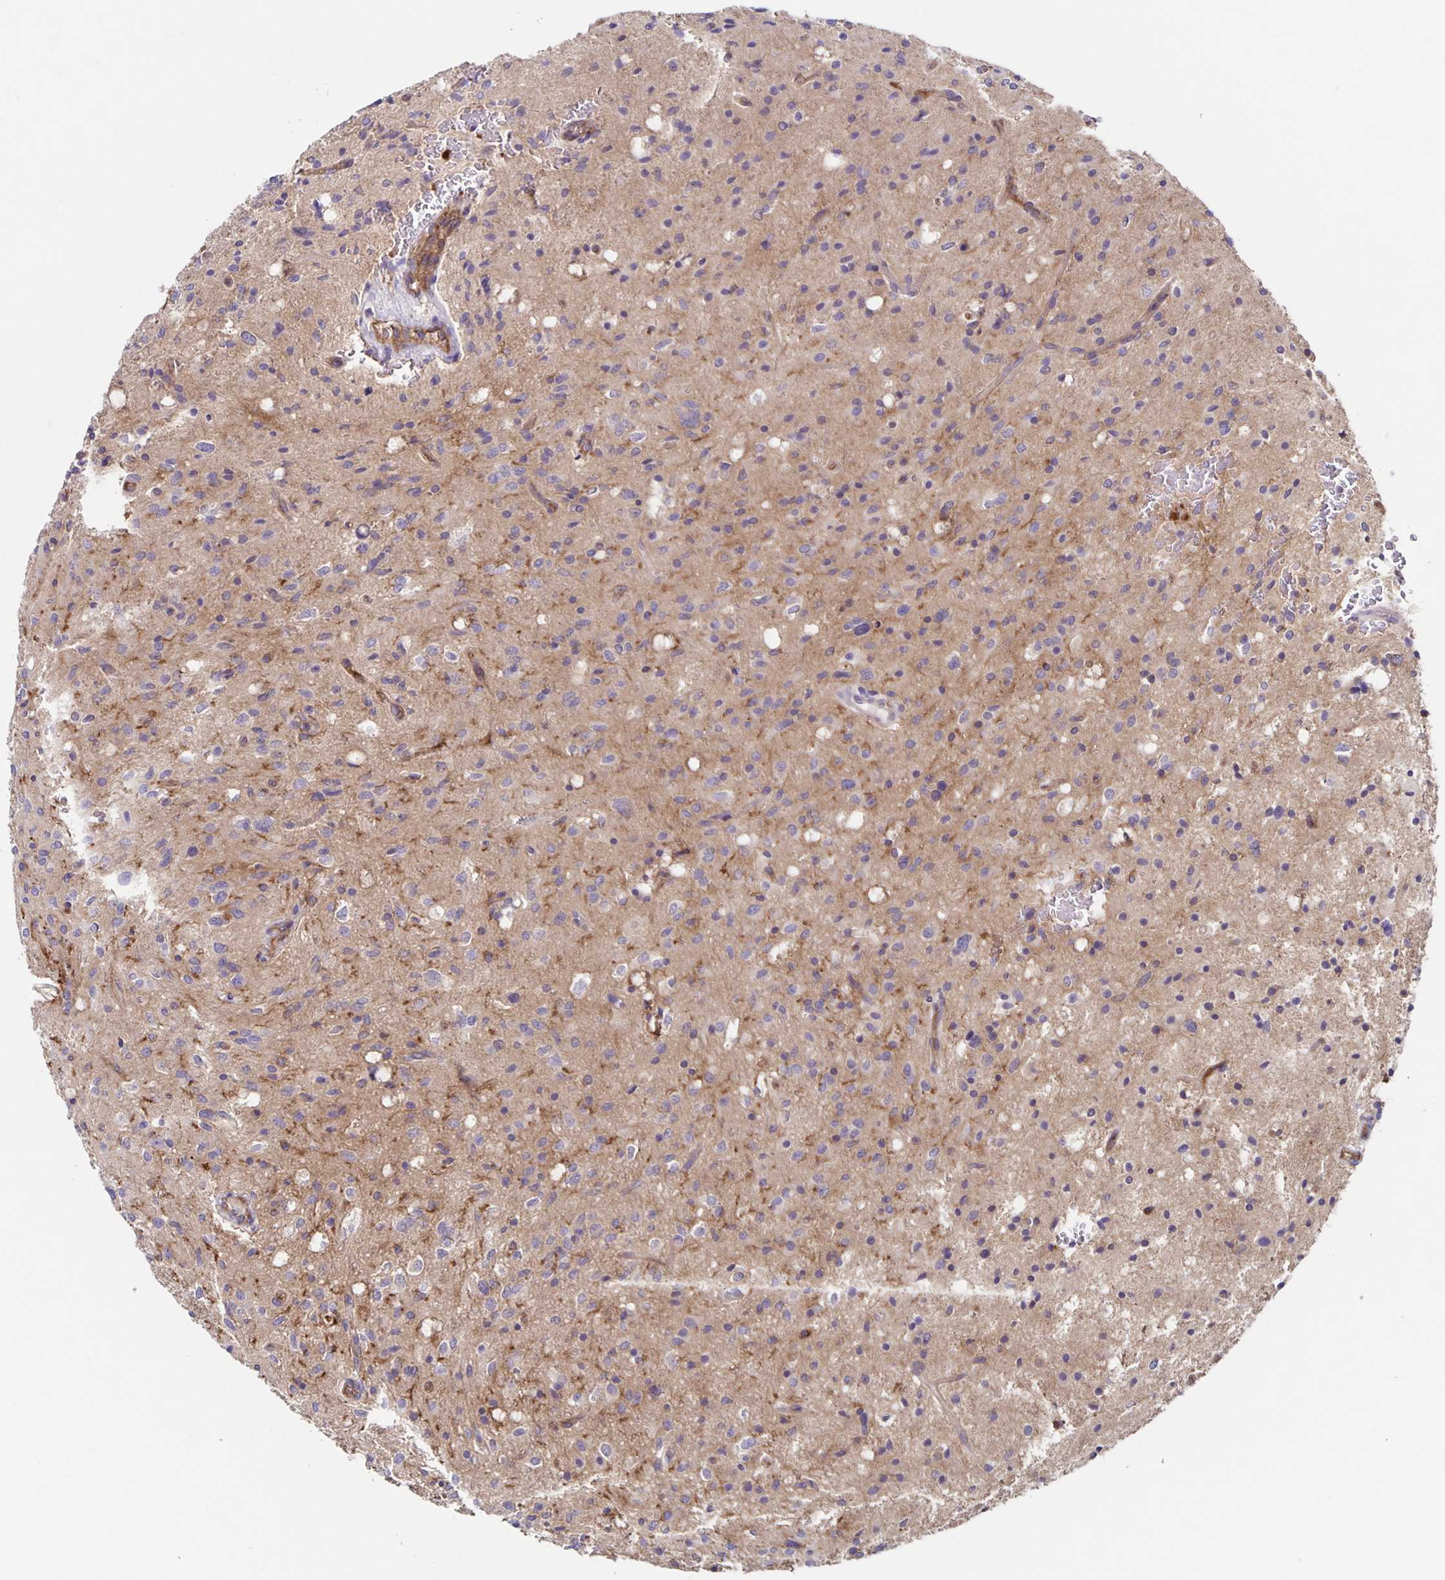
{"staining": {"intensity": "negative", "quantity": "none", "location": "none"}, "tissue": "glioma", "cell_type": "Tumor cells", "image_type": "cancer", "snomed": [{"axis": "morphology", "description": "Glioma, malignant, Low grade"}, {"axis": "topography", "description": "Brain"}], "caption": "Tumor cells show no significant positivity in glioma.", "gene": "ITGA2", "patient": {"sex": "female", "age": 58}}